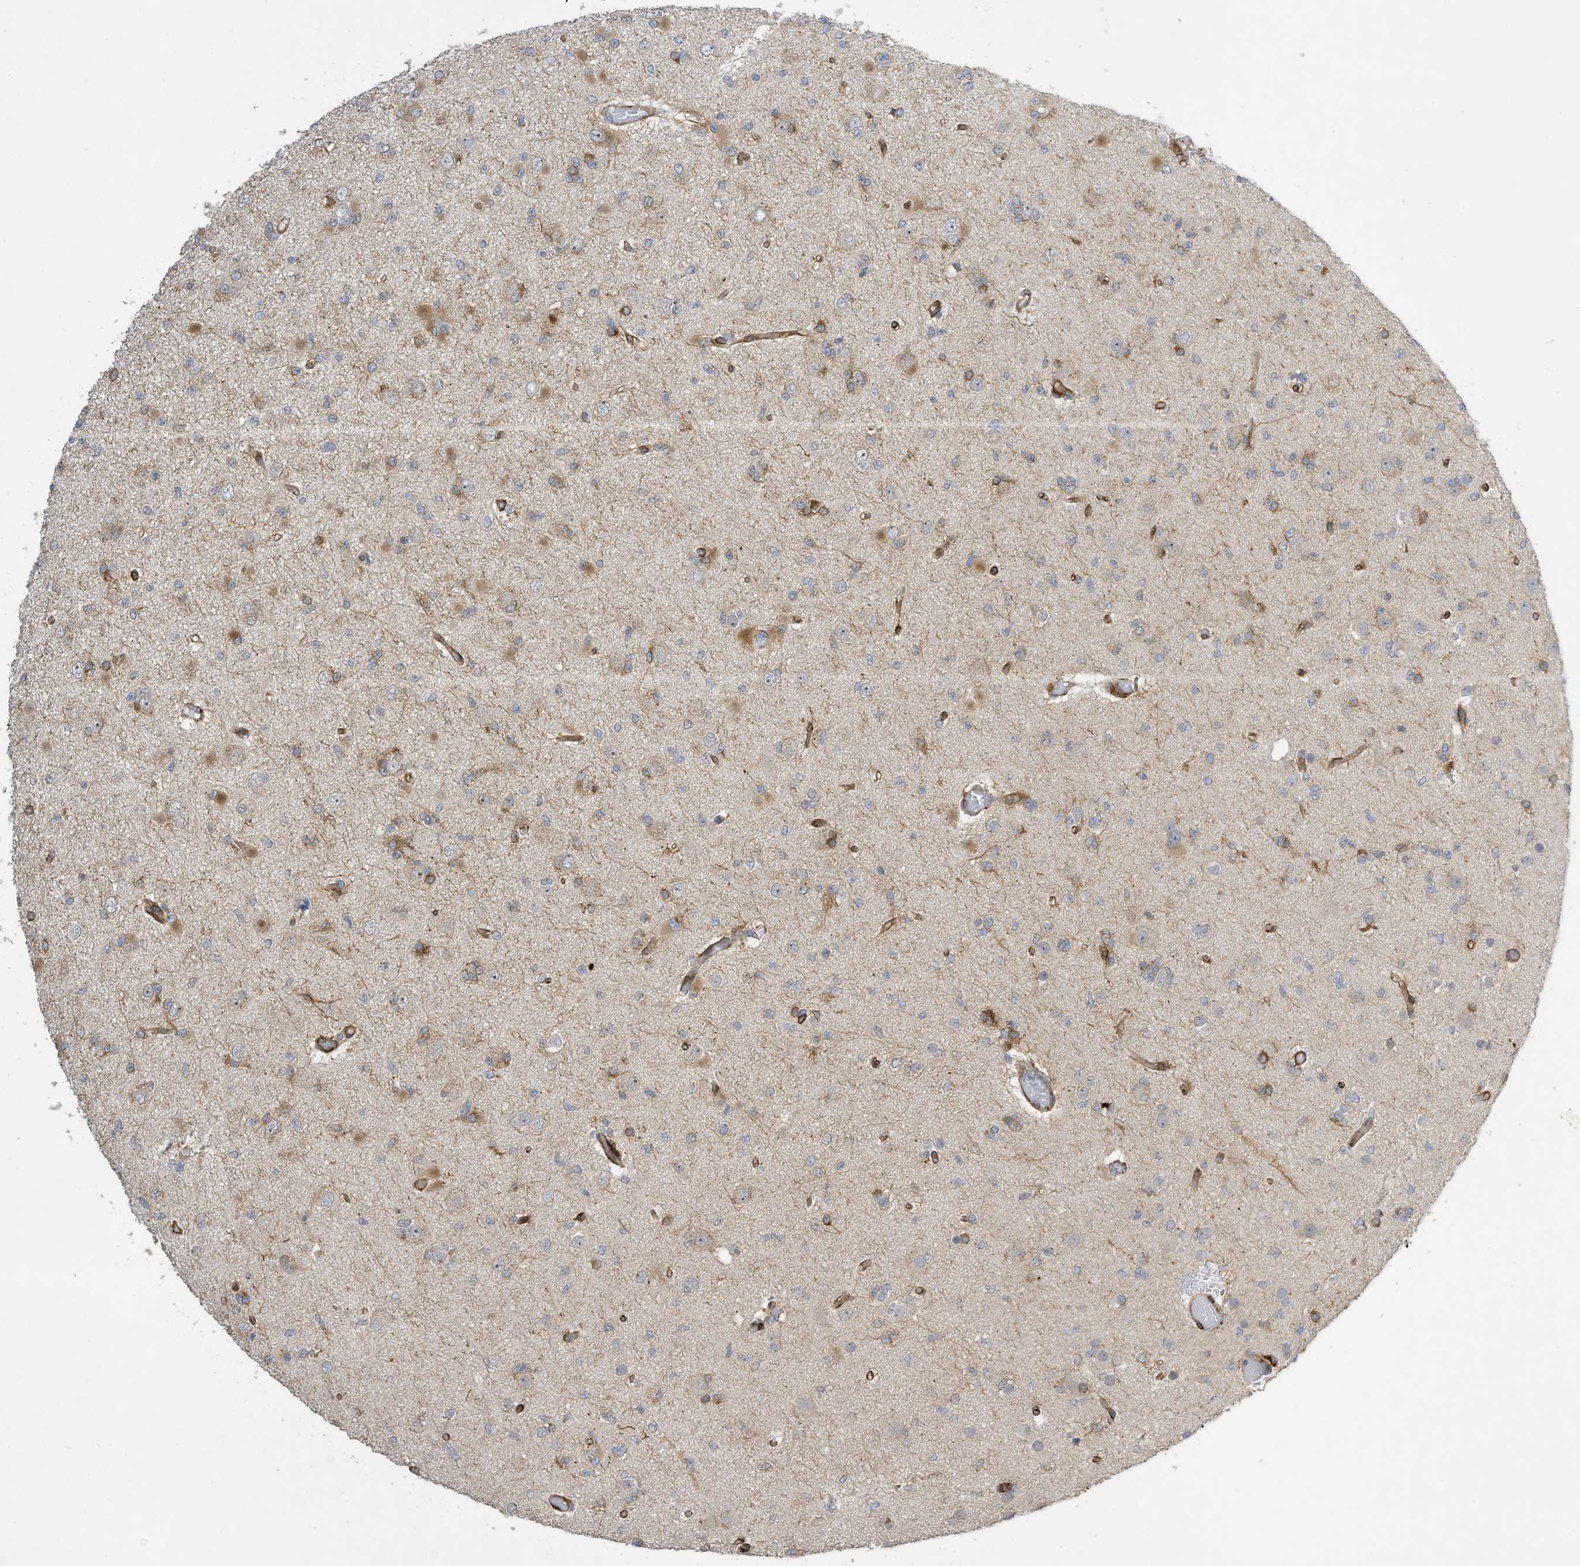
{"staining": {"intensity": "moderate", "quantity": "<25%", "location": "cytoplasmic/membranous"}, "tissue": "glioma", "cell_type": "Tumor cells", "image_type": "cancer", "snomed": [{"axis": "morphology", "description": "Glioma, malignant, Low grade"}, {"axis": "topography", "description": "Brain"}], "caption": "IHC micrograph of neoplastic tissue: malignant glioma (low-grade) stained using immunohistochemistry (IHC) reveals low levels of moderate protein expression localized specifically in the cytoplasmic/membranous of tumor cells, appearing as a cytoplasmic/membranous brown color.", "gene": "ZBTB45", "patient": {"sex": "female", "age": 22}}